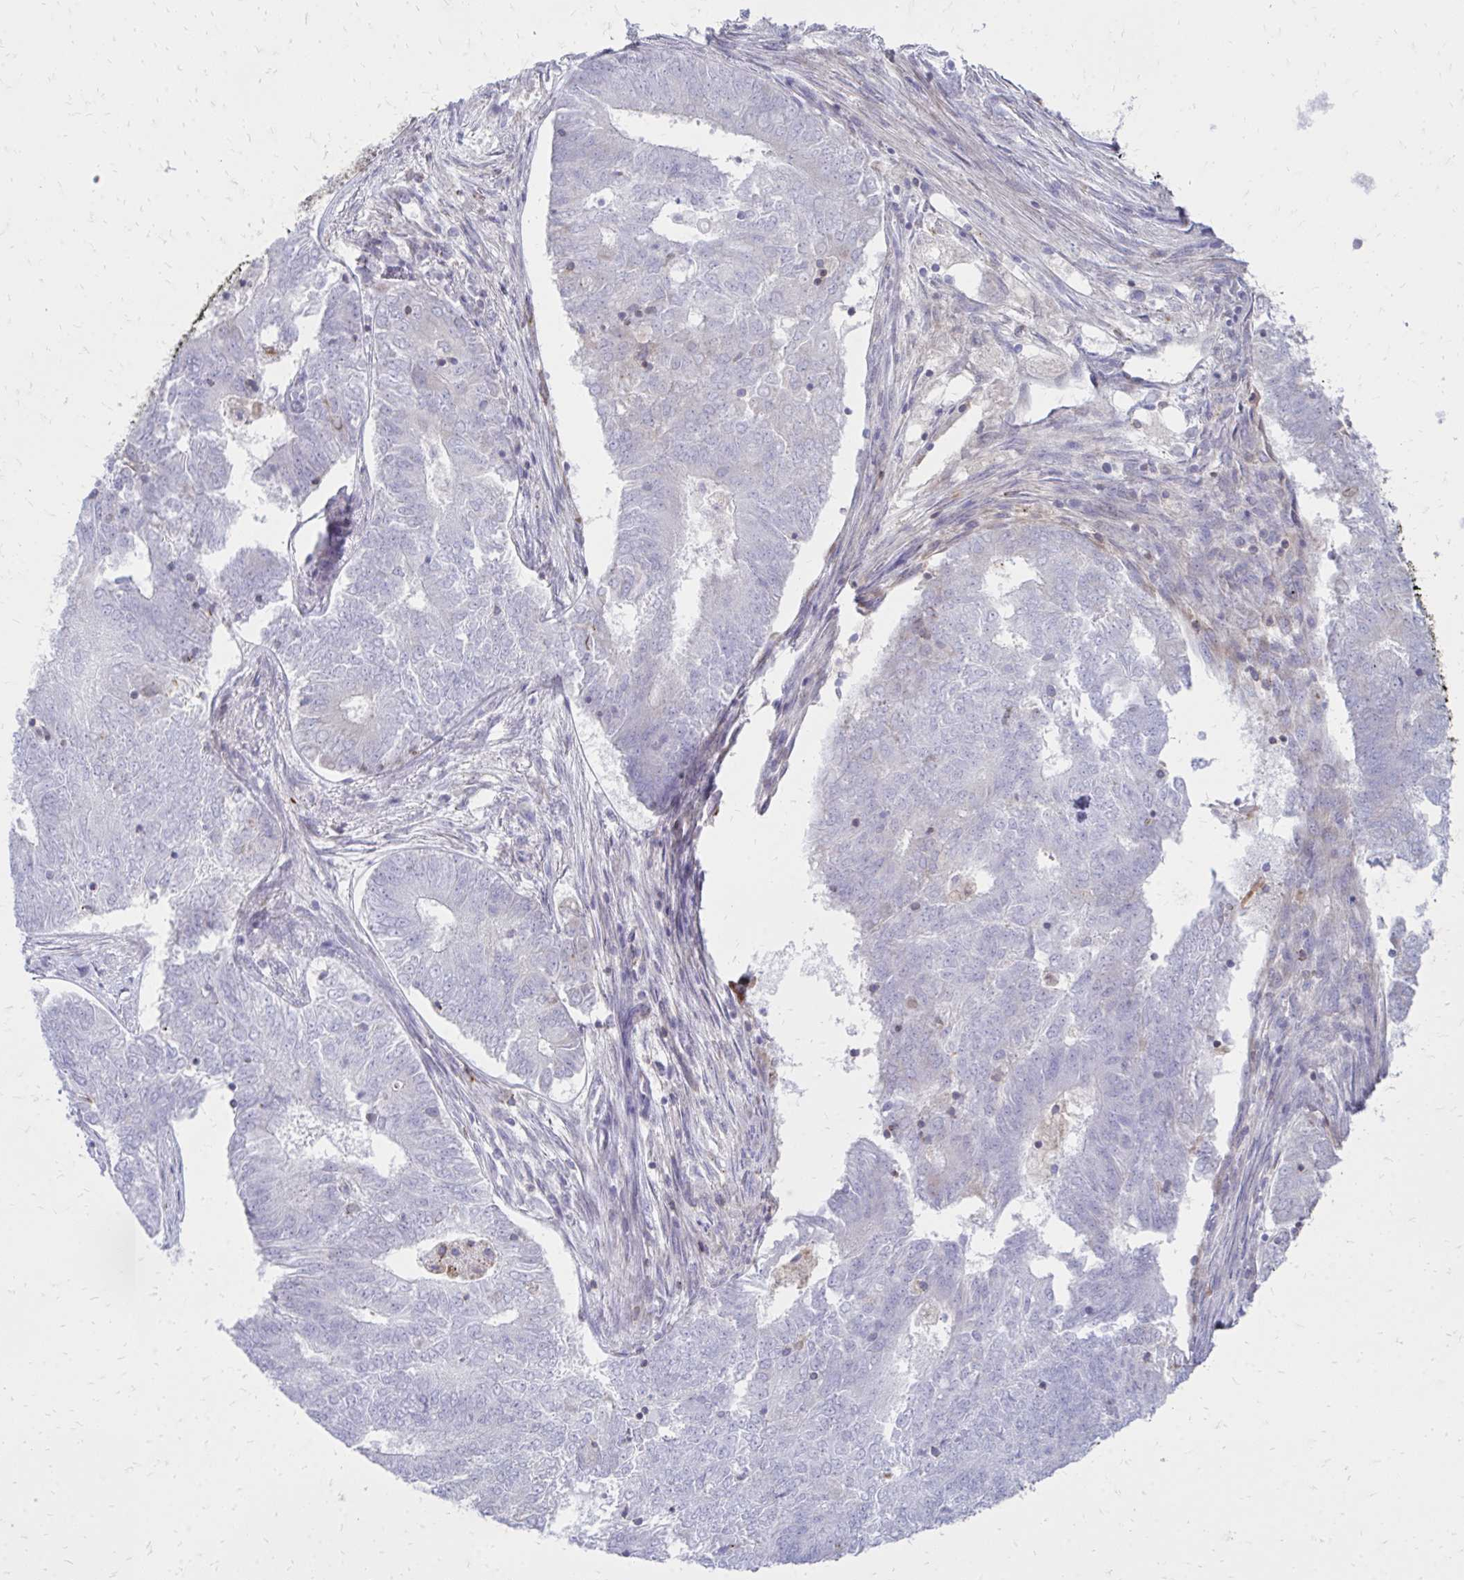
{"staining": {"intensity": "negative", "quantity": "none", "location": "none"}, "tissue": "endometrial cancer", "cell_type": "Tumor cells", "image_type": "cancer", "snomed": [{"axis": "morphology", "description": "Adenocarcinoma, NOS"}, {"axis": "topography", "description": "Endometrium"}], "caption": "This is an immunohistochemistry photomicrograph of endometrial cancer. There is no staining in tumor cells.", "gene": "ASAP1", "patient": {"sex": "female", "age": 62}}